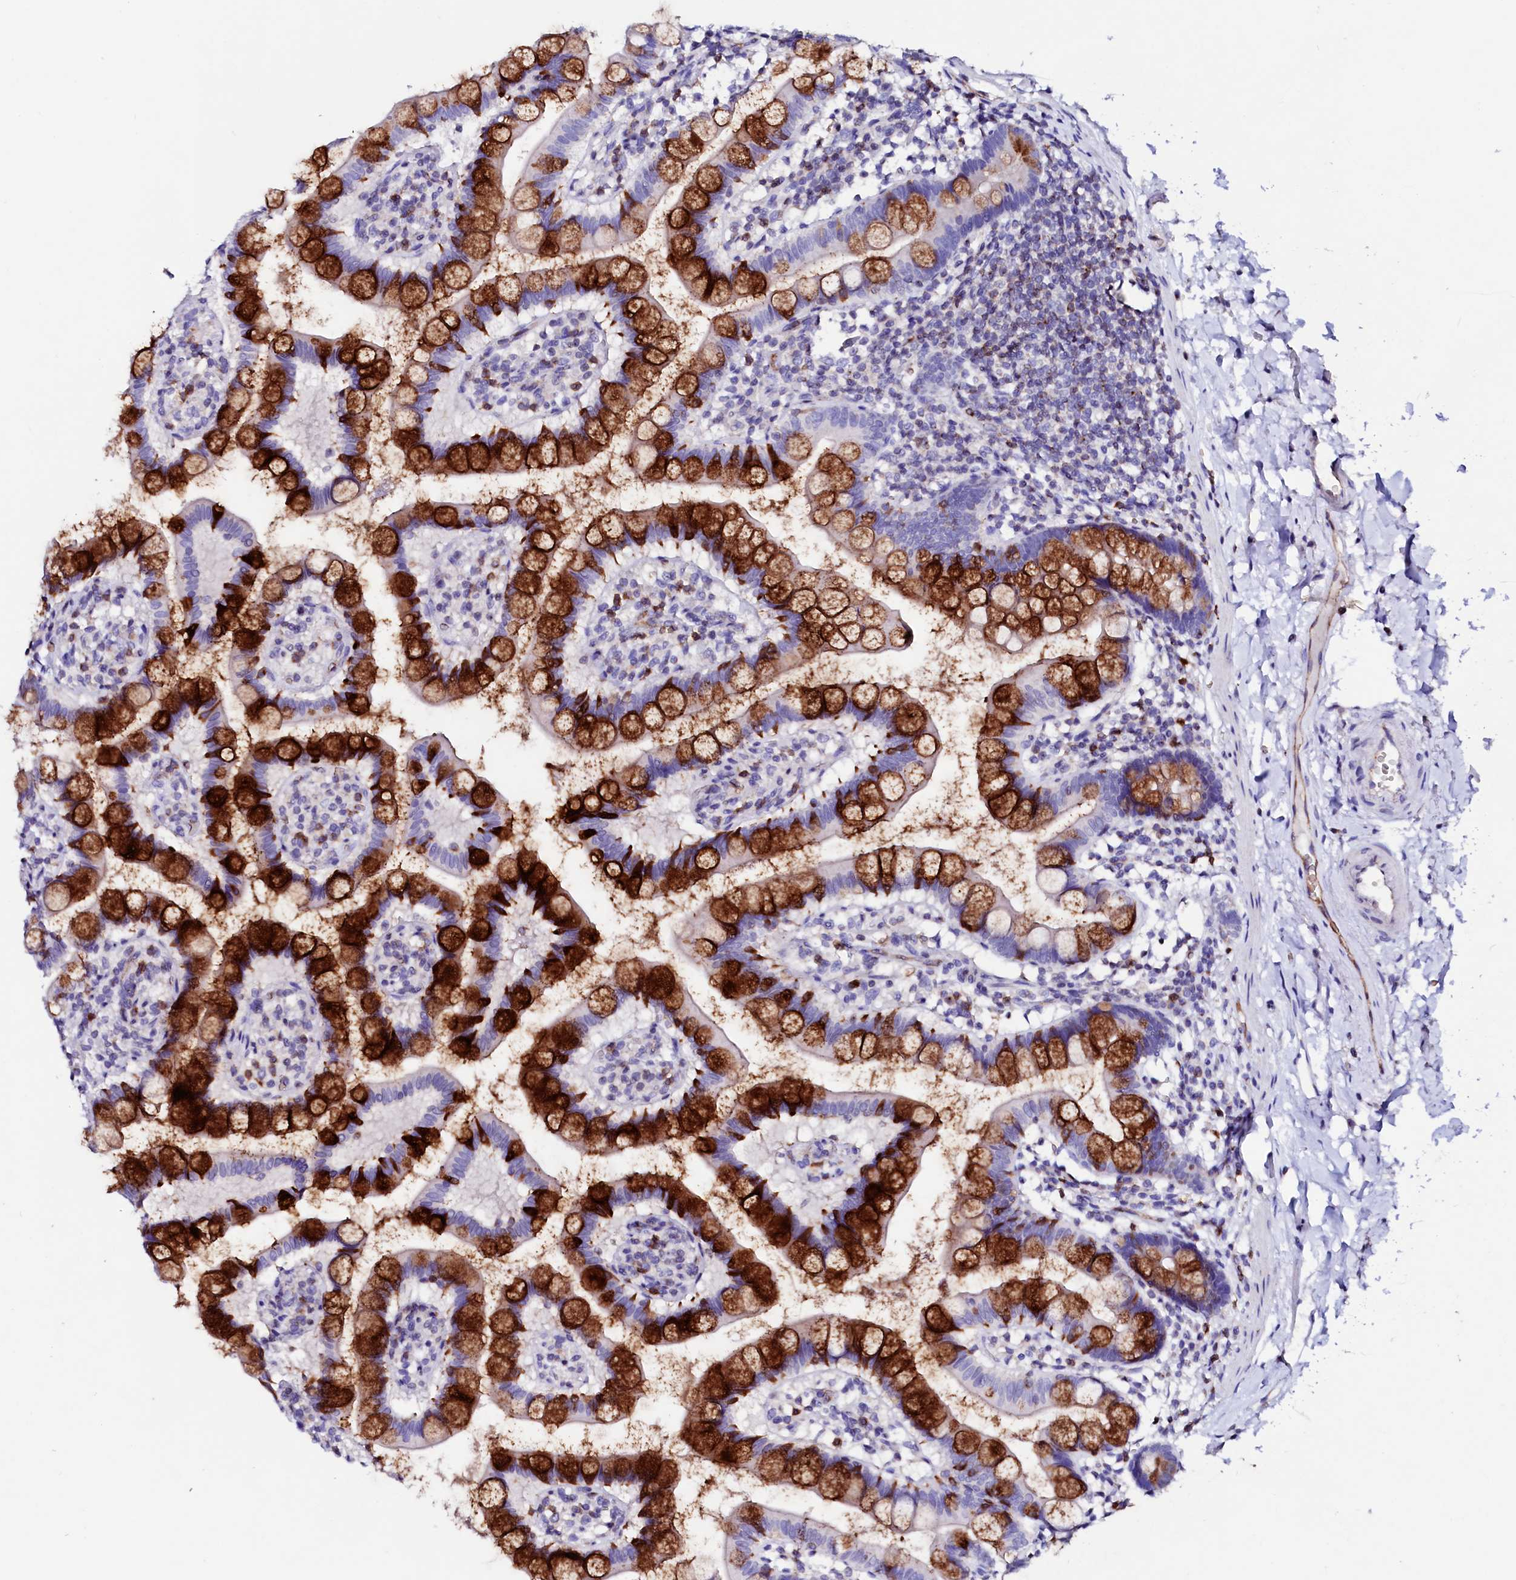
{"staining": {"intensity": "strong", "quantity": "25%-75%", "location": "cytoplasmic/membranous"}, "tissue": "small intestine", "cell_type": "Glandular cells", "image_type": "normal", "snomed": [{"axis": "morphology", "description": "Normal tissue, NOS"}, {"axis": "topography", "description": "Small intestine"}], "caption": "Strong cytoplasmic/membranous staining for a protein is seen in approximately 25%-75% of glandular cells of benign small intestine using immunohistochemistry (IHC).", "gene": "RAB27A", "patient": {"sex": "female", "age": 84}}